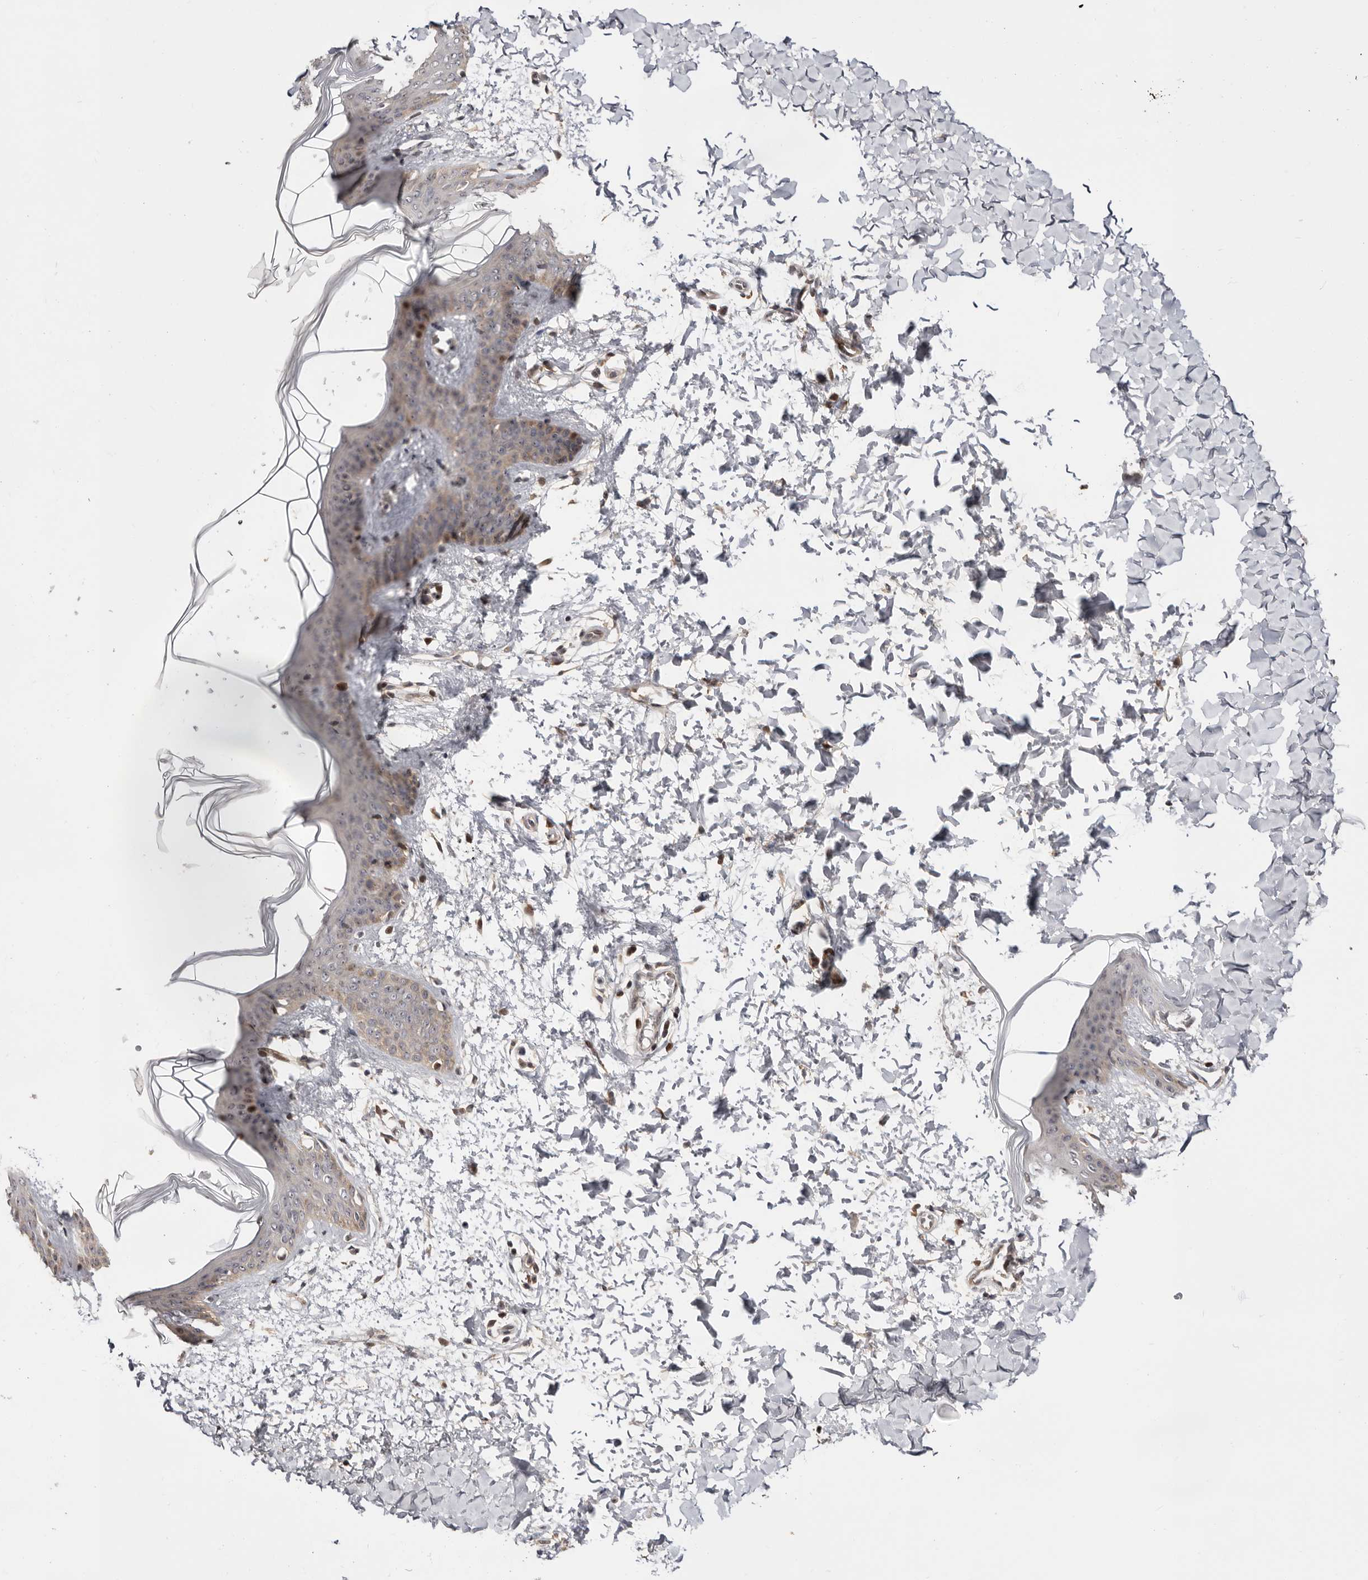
{"staining": {"intensity": "moderate", "quantity": "25%-75%", "location": "cytoplasmic/membranous,nuclear"}, "tissue": "skin", "cell_type": "Fibroblasts", "image_type": "normal", "snomed": [{"axis": "morphology", "description": "Normal tissue, NOS"}, {"axis": "topography", "description": "Skin"}], "caption": "A medium amount of moderate cytoplasmic/membranous,nuclear expression is appreciated in about 25%-75% of fibroblasts in benign skin.", "gene": "DOP1A", "patient": {"sex": "female", "age": 17}}